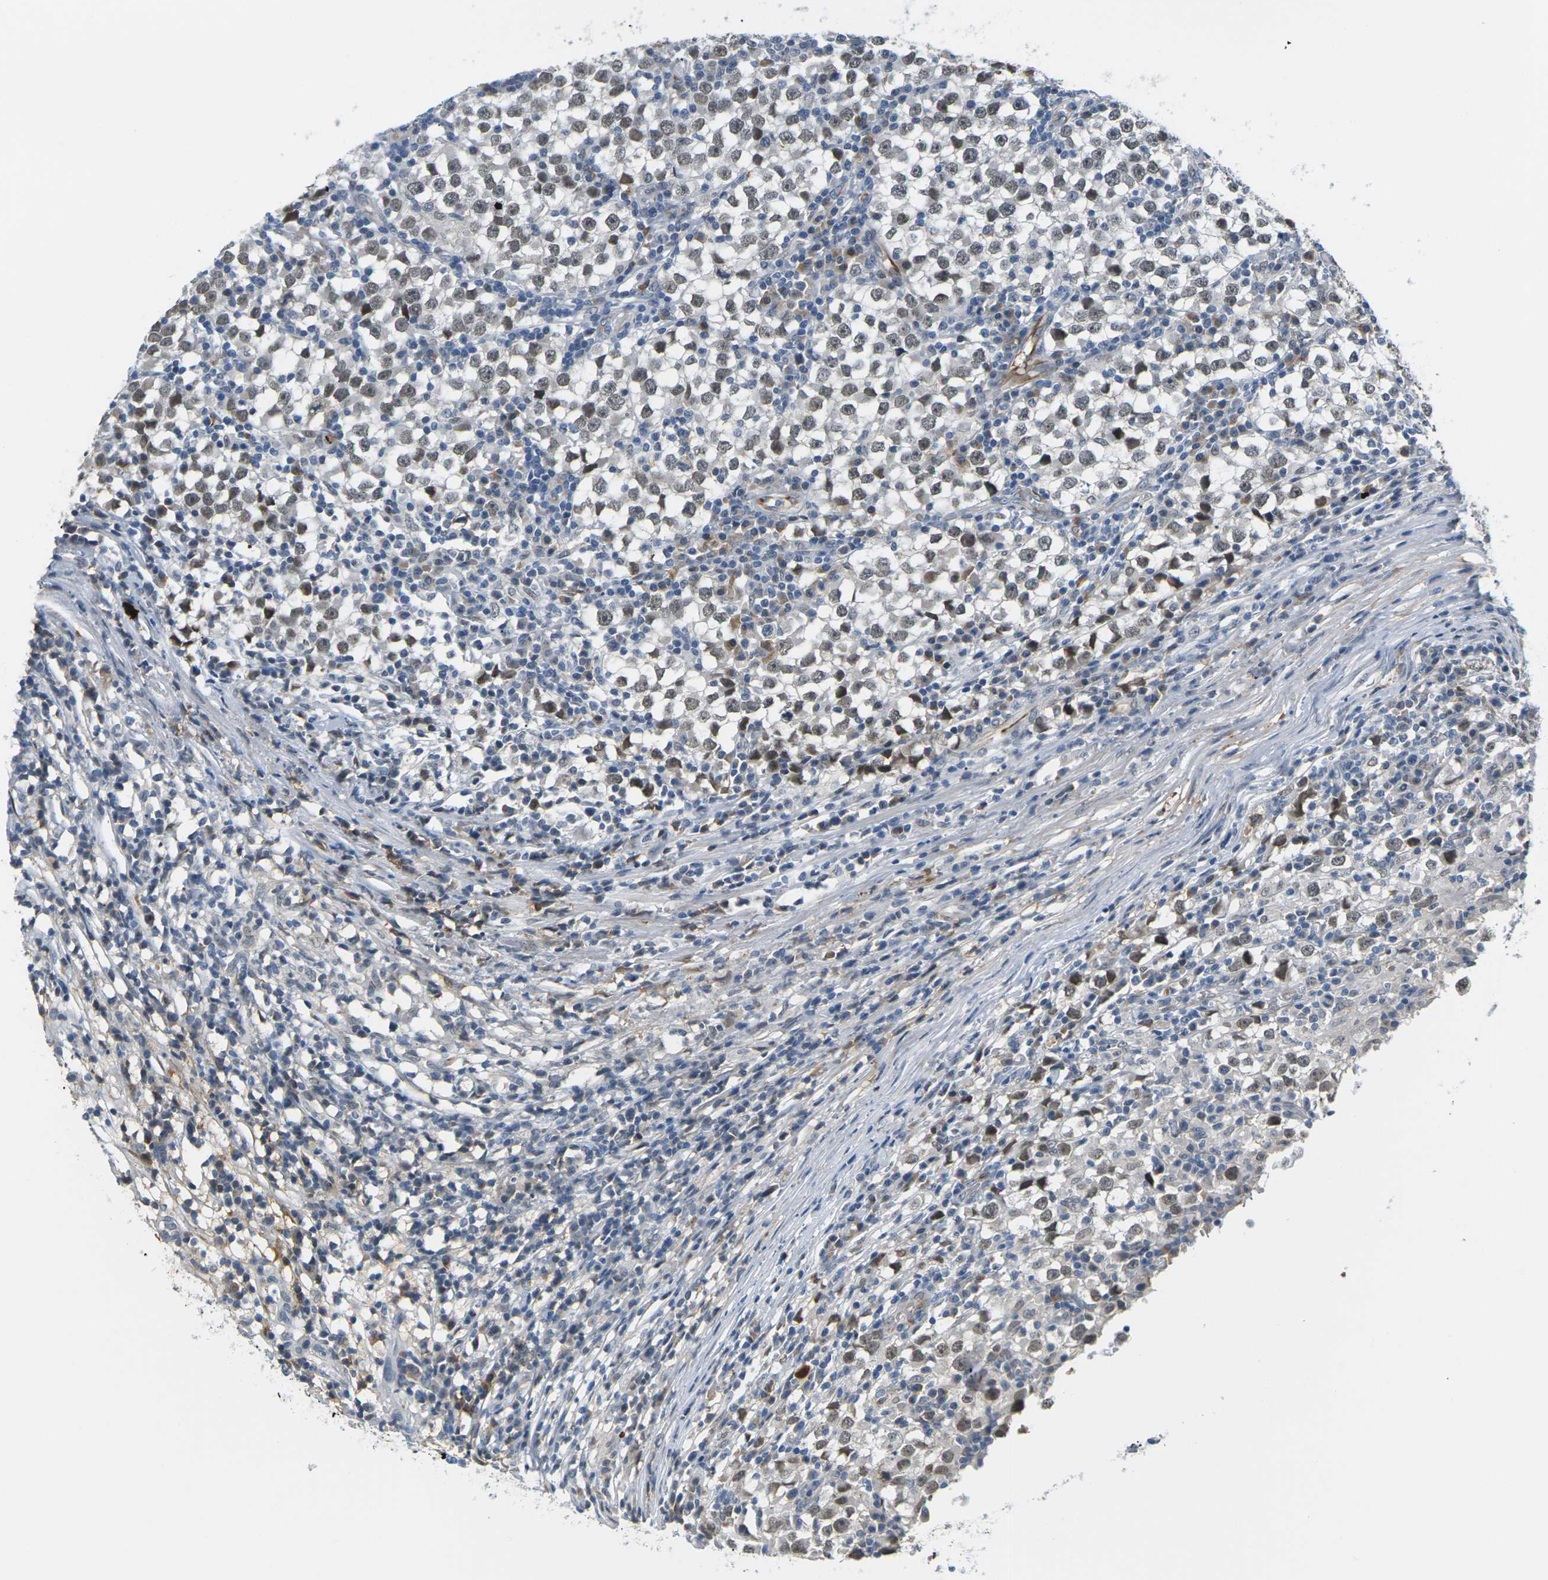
{"staining": {"intensity": "moderate", "quantity": ">75%", "location": "nuclear"}, "tissue": "testis cancer", "cell_type": "Tumor cells", "image_type": "cancer", "snomed": [{"axis": "morphology", "description": "Seminoma, NOS"}, {"axis": "topography", "description": "Testis"}], "caption": "There is medium levels of moderate nuclear positivity in tumor cells of testis cancer, as demonstrated by immunohistochemical staining (brown color).", "gene": "PKP2", "patient": {"sex": "male", "age": 65}}